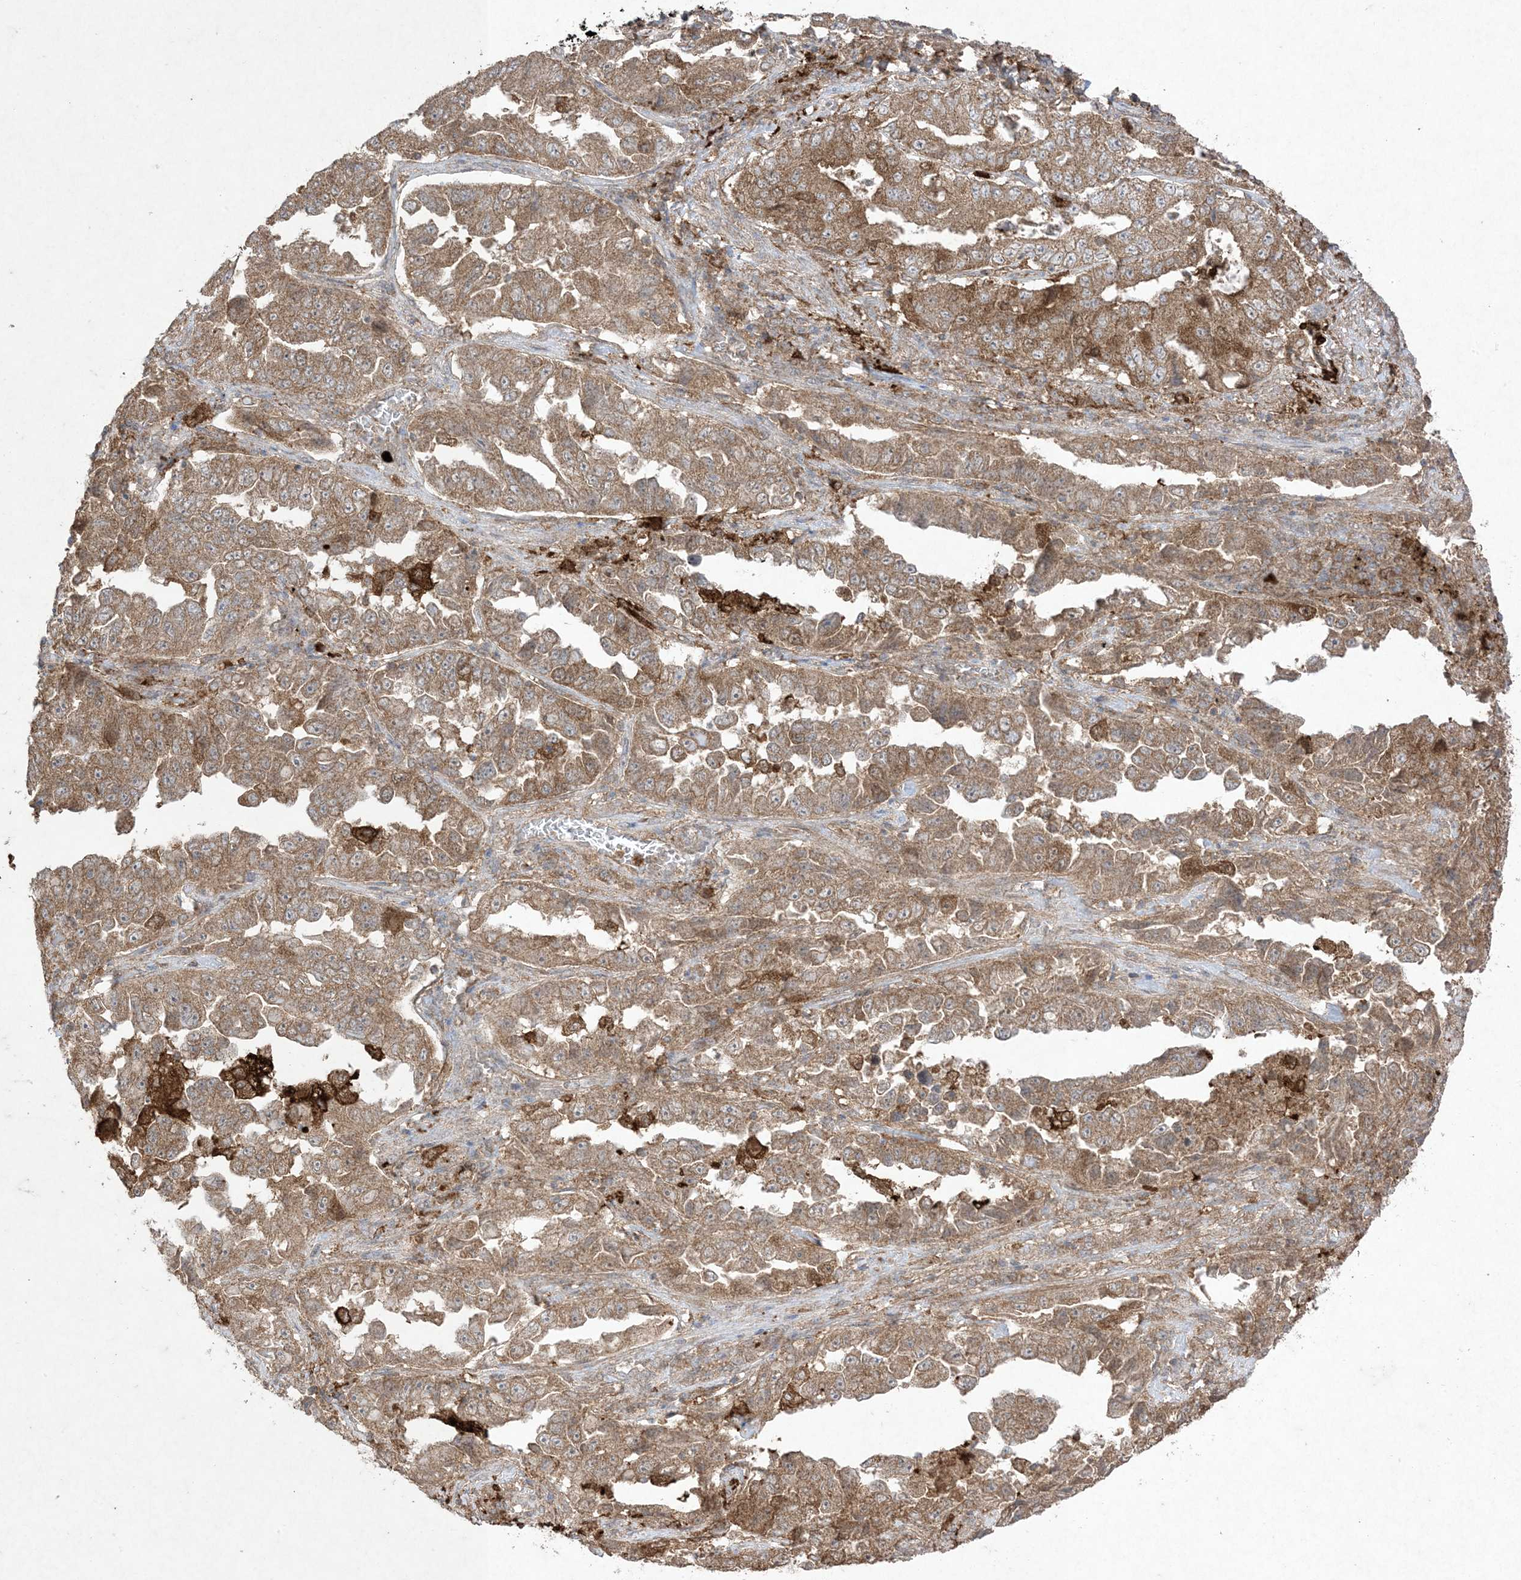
{"staining": {"intensity": "moderate", "quantity": ">75%", "location": "cytoplasmic/membranous"}, "tissue": "lung cancer", "cell_type": "Tumor cells", "image_type": "cancer", "snomed": [{"axis": "morphology", "description": "Adenocarcinoma, NOS"}, {"axis": "topography", "description": "Lung"}], "caption": "Lung adenocarcinoma stained with a brown dye reveals moderate cytoplasmic/membranous positive expression in approximately >75% of tumor cells.", "gene": "UBE2C", "patient": {"sex": "female", "age": 51}}